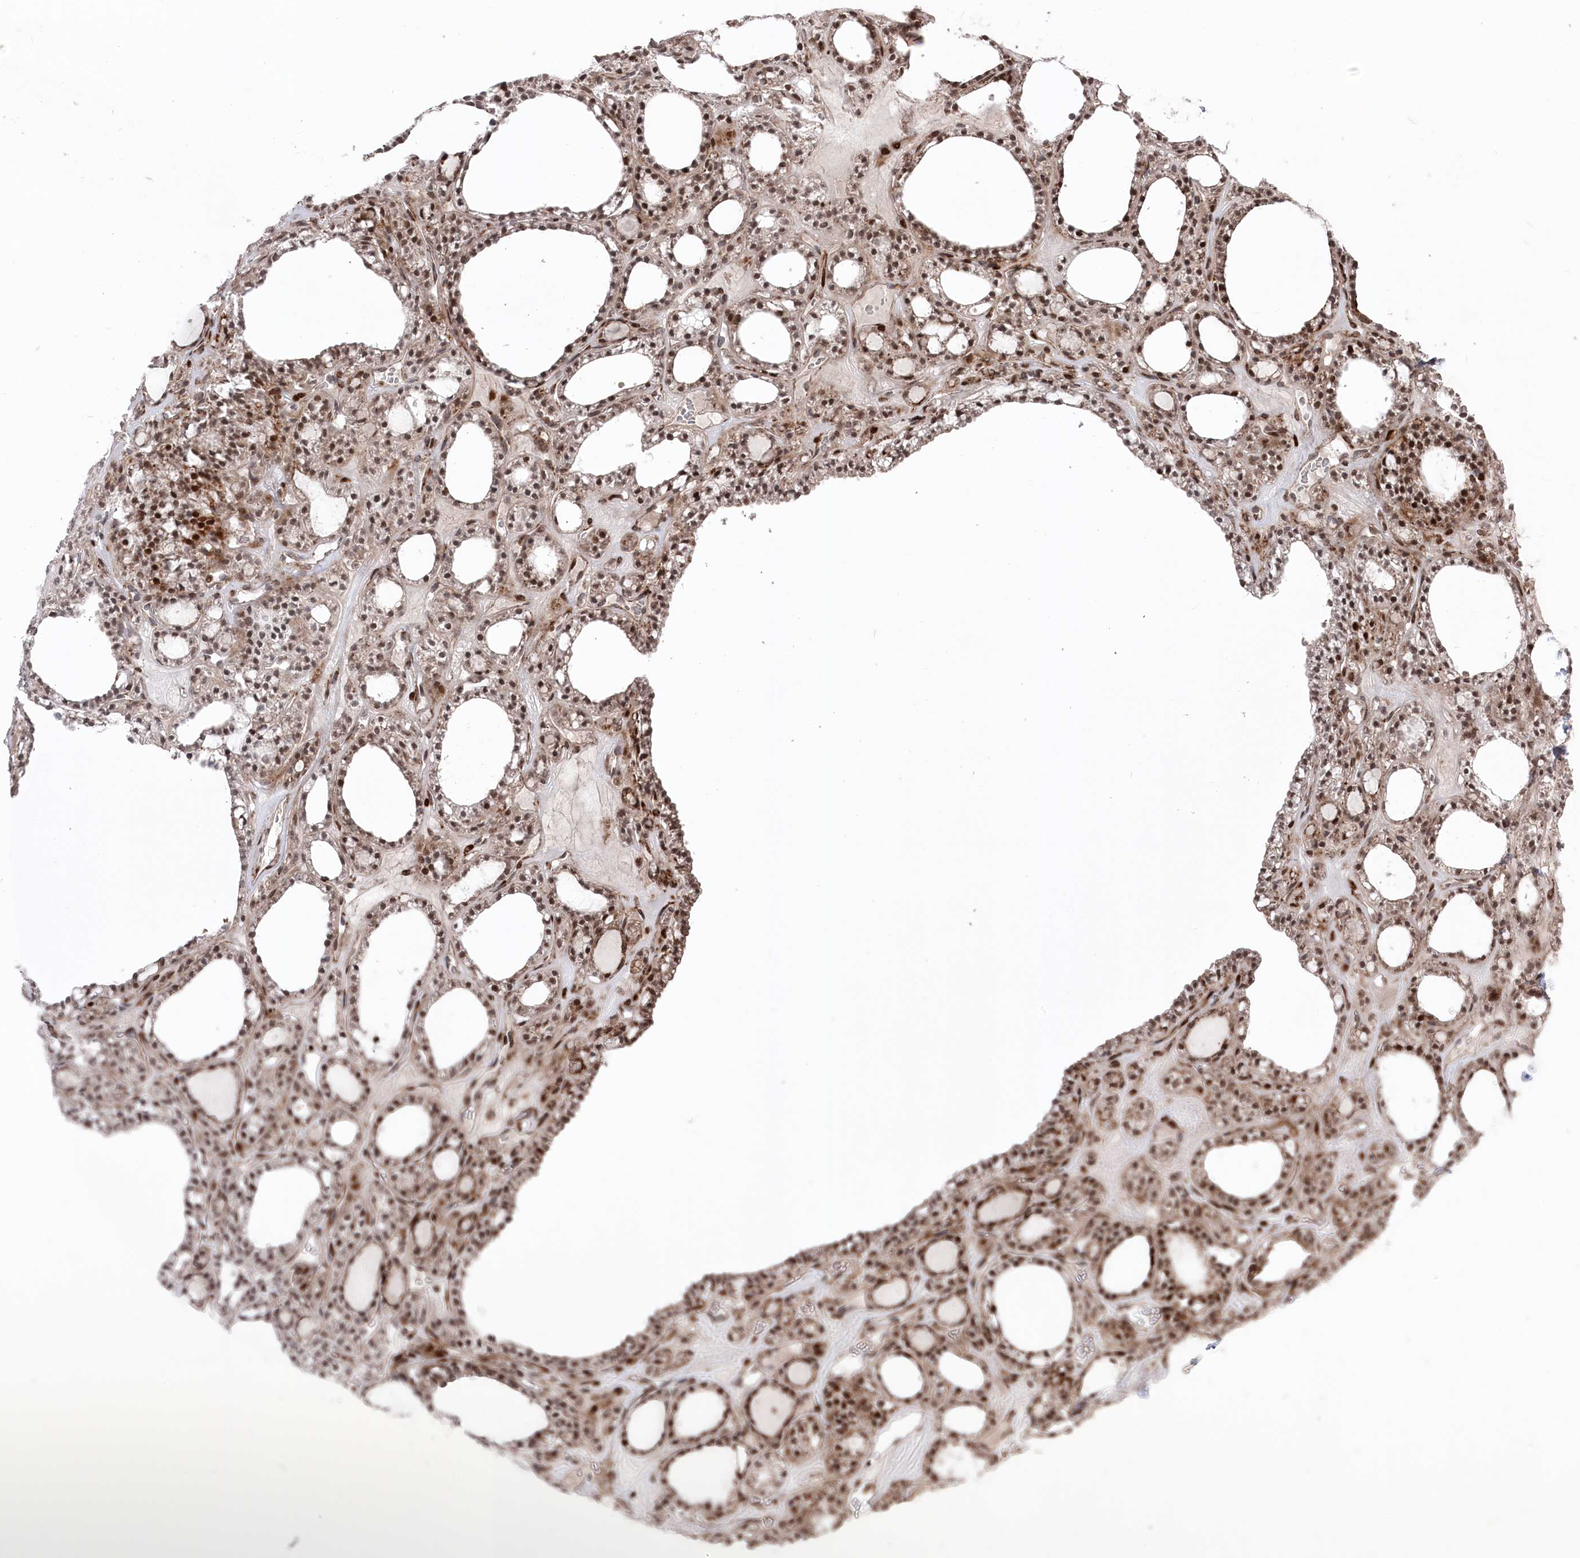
{"staining": {"intensity": "strong", "quantity": ">75%", "location": "cytoplasmic/membranous,nuclear"}, "tissue": "thyroid gland", "cell_type": "Glandular cells", "image_type": "normal", "snomed": [{"axis": "morphology", "description": "Normal tissue, NOS"}, {"axis": "topography", "description": "Thyroid gland"}], "caption": "Glandular cells display high levels of strong cytoplasmic/membranous,nuclear staining in approximately >75% of cells in normal human thyroid gland.", "gene": "POLR3A", "patient": {"sex": "female", "age": 28}}